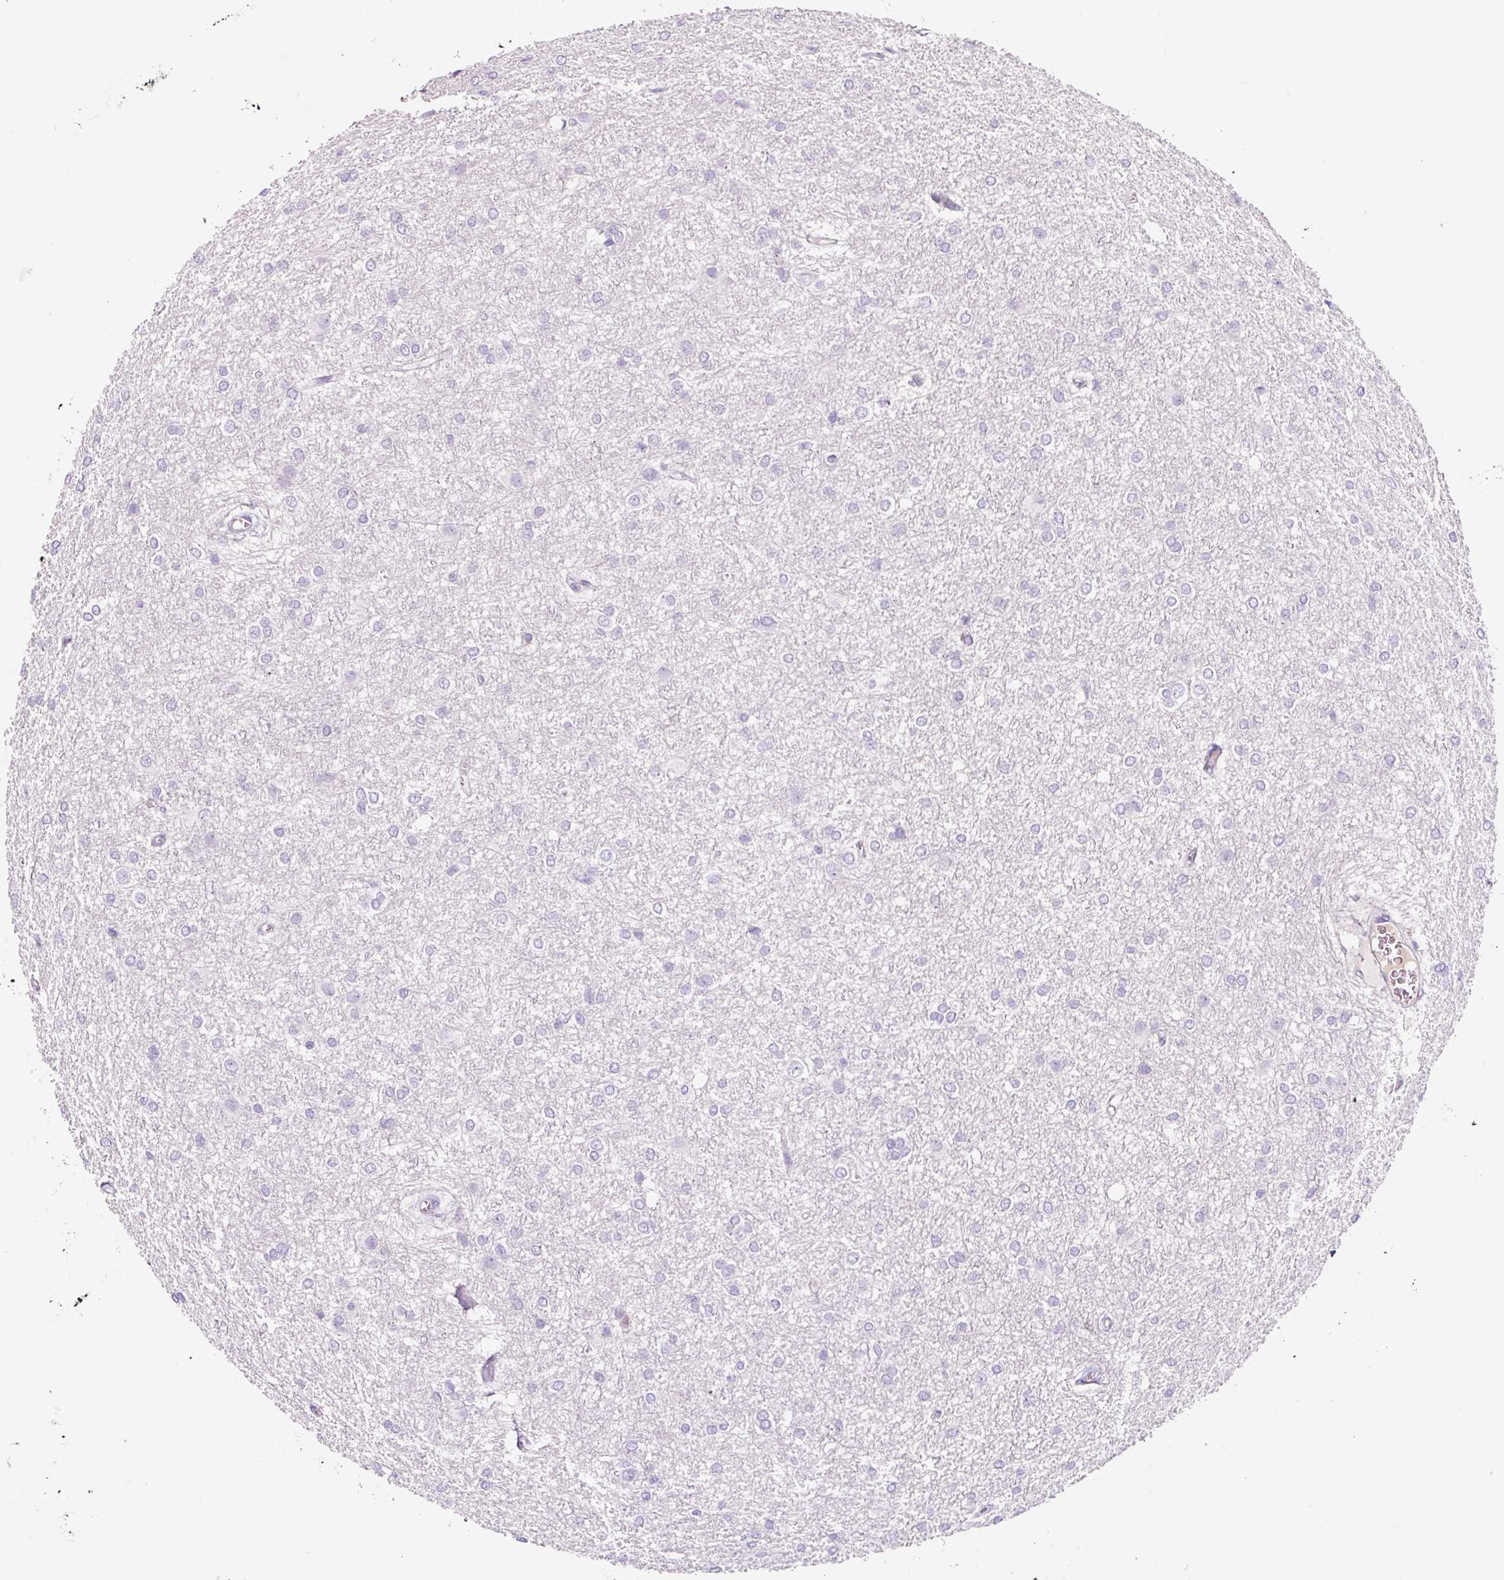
{"staining": {"intensity": "negative", "quantity": "none", "location": "none"}, "tissue": "glioma", "cell_type": "Tumor cells", "image_type": "cancer", "snomed": [{"axis": "morphology", "description": "Glioma, malignant, High grade"}, {"axis": "topography", "description": "Brain"}], "caption": "DAB immunohistochemical staining of human malignant glioma (high-grade) reveals no significant staining in tumor cells. The staining was performed using DAB to visualize the protein expression in brown, while the nuclei were stained in blue with hematoxylin (Magnification: 20x).", "gene": "OR14A2", "patient": {"sex": "female", "age": 50}}